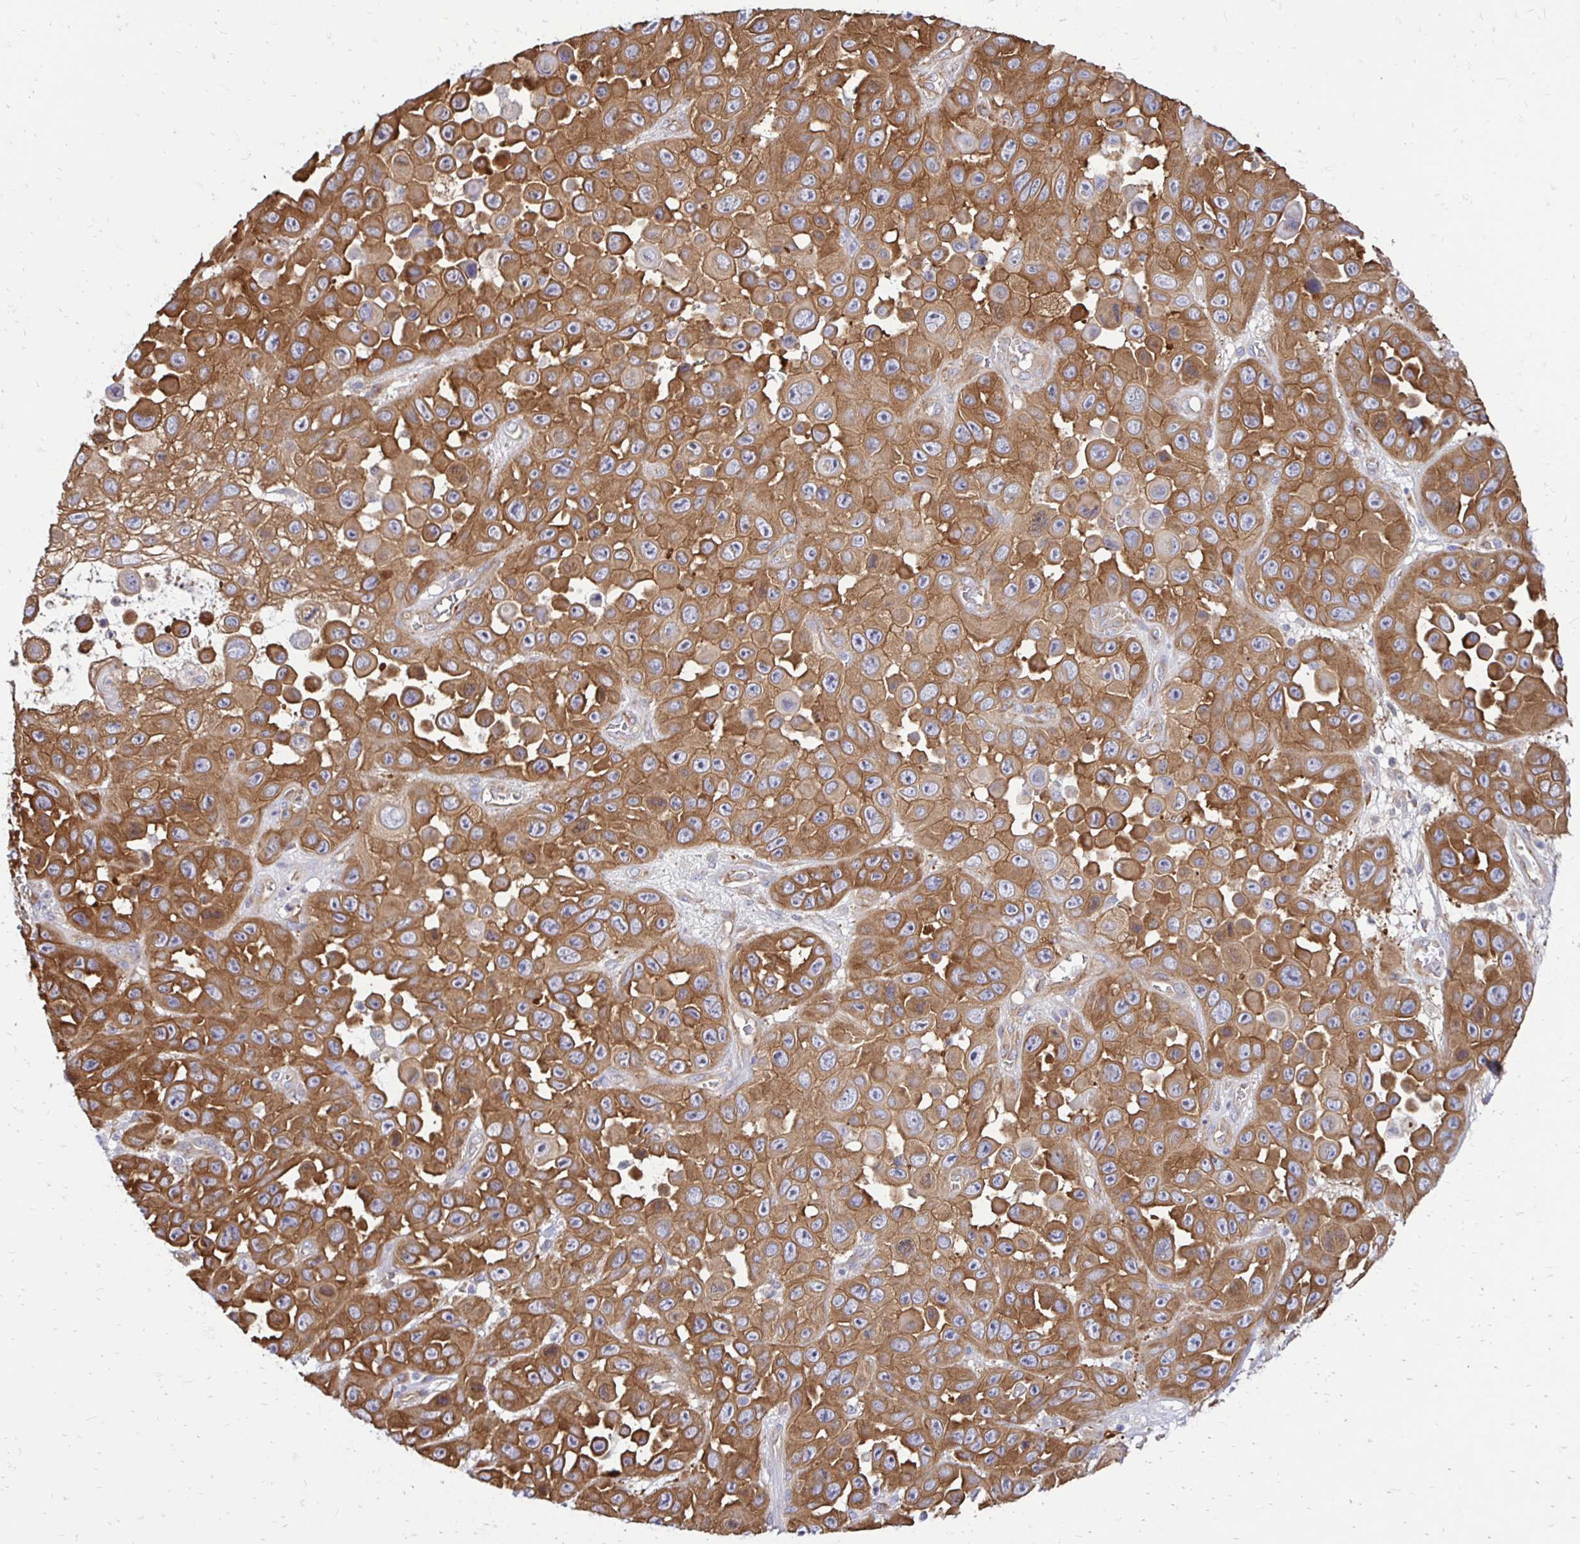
{"staining": {"intensity": "strong", "quantity": ">75%", "location": "cytoplasmic/membranous"}, "tissue": "skin cancer", "cell_type": "Tumor cells", "image_type": "cancer", "snomed": [{"axis": "morphology", "description": "Squamous cell carcinoma, NOS"}, {"axis": "topography", "description": "Skin"}], "caption": "High-power microscopy captured an IHC histopathology image of squamous cell carcinoma (skin), revealing strong cytoplasmic/membranous expression in about >75% of tumor cells.", "gene": "CTPS1", "patient": {"sex": "male", "age": 81}}